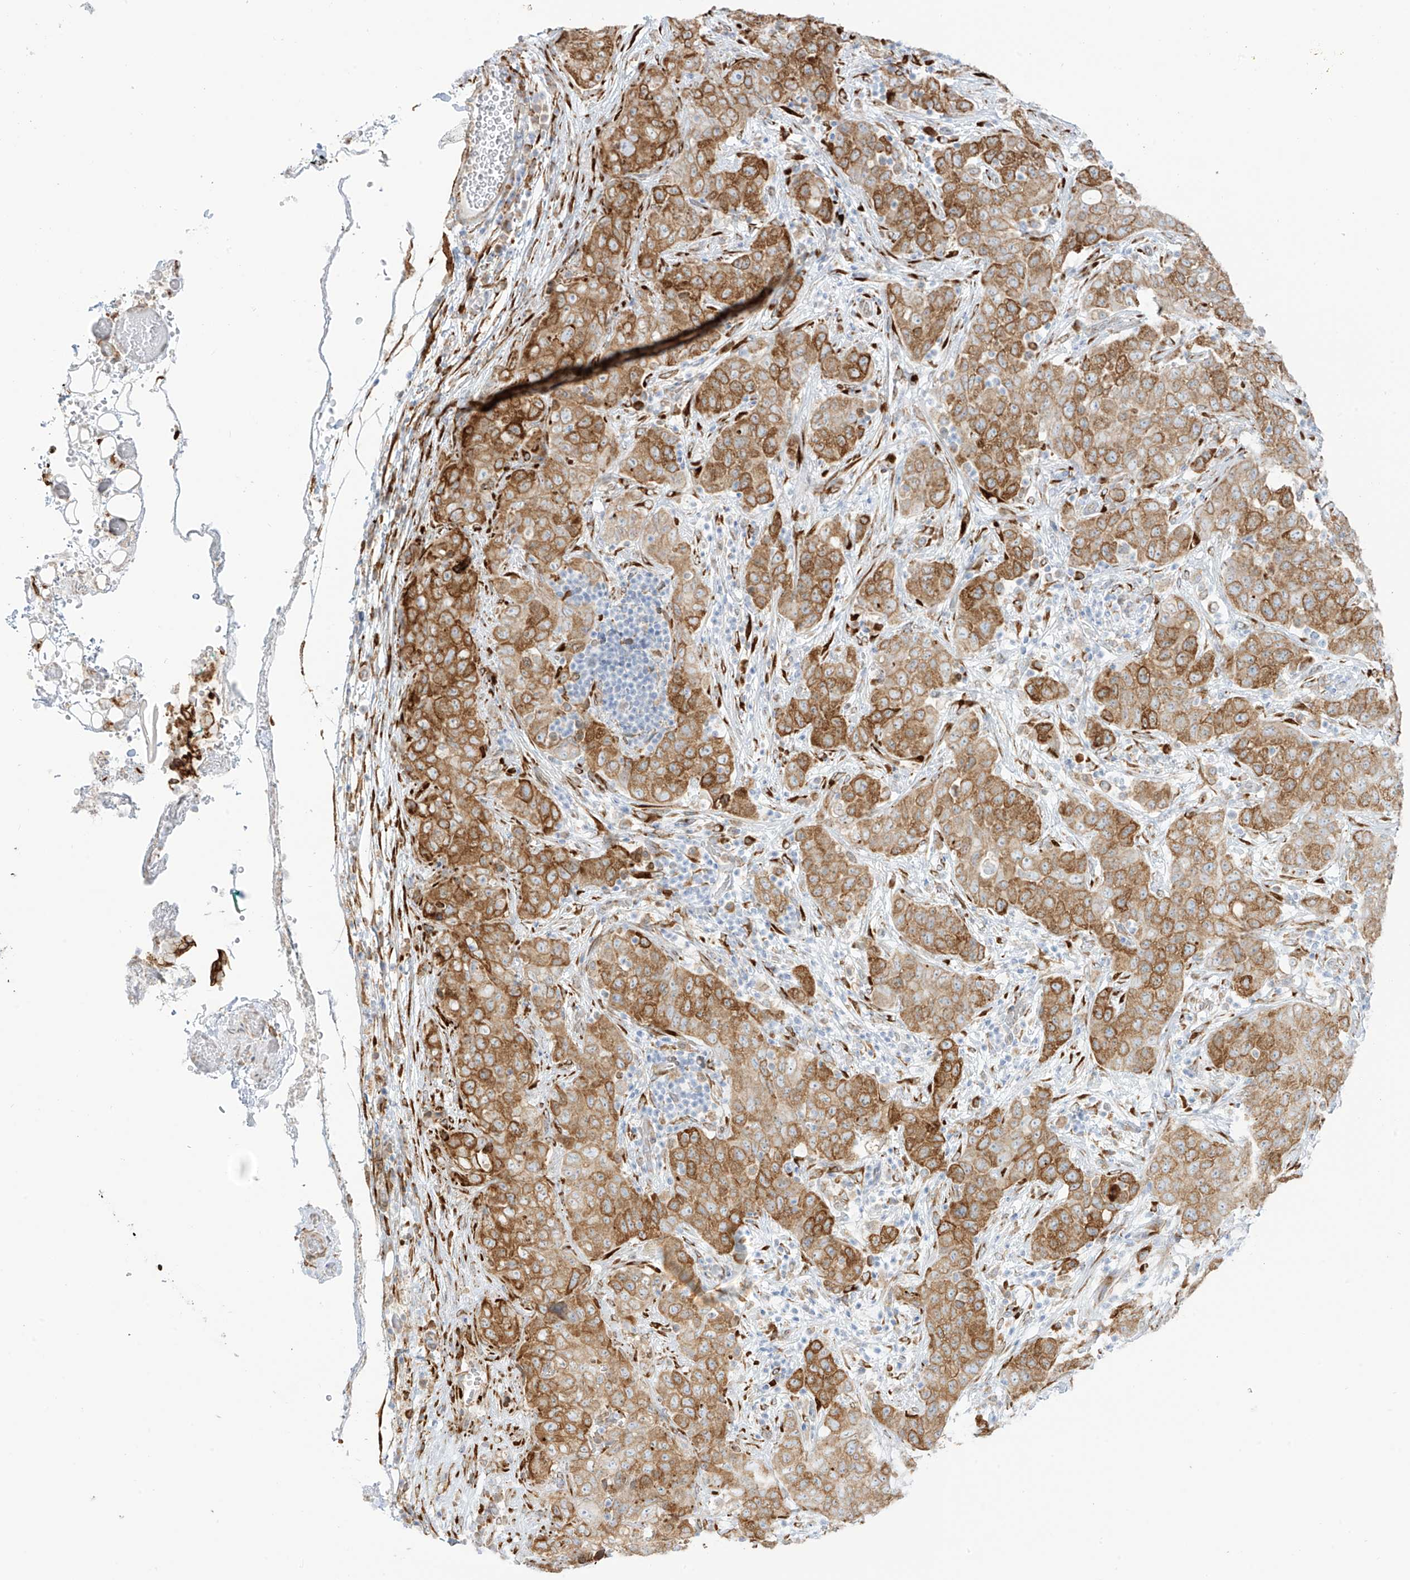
{"staining": {"intensity": "moderate", "quantity": ">75%", "location": "cytoplasmic/membranous"}, "tissue": "stomach cancer", "cell_type": "Tumor cells", "image_type": "cancer", "snomed": [{"axis": "morphology", "description": "Normal tissue, NOS"}, {"axis": "morphology", "description": "Adenocarcinoma, NOS"}, {"axis": "topography", "description": "Lymph node"}, {"axis": "topography", "description": "Stomach"}], "caption": "Protein expression analysis of stomach cancer (adenocarcinoma) shows moderate cytoplasmic/membranous positivity in about >75% of tumor cells.", "gene": "LRRC59", "patient": {"sex": "male", "age": 48}}